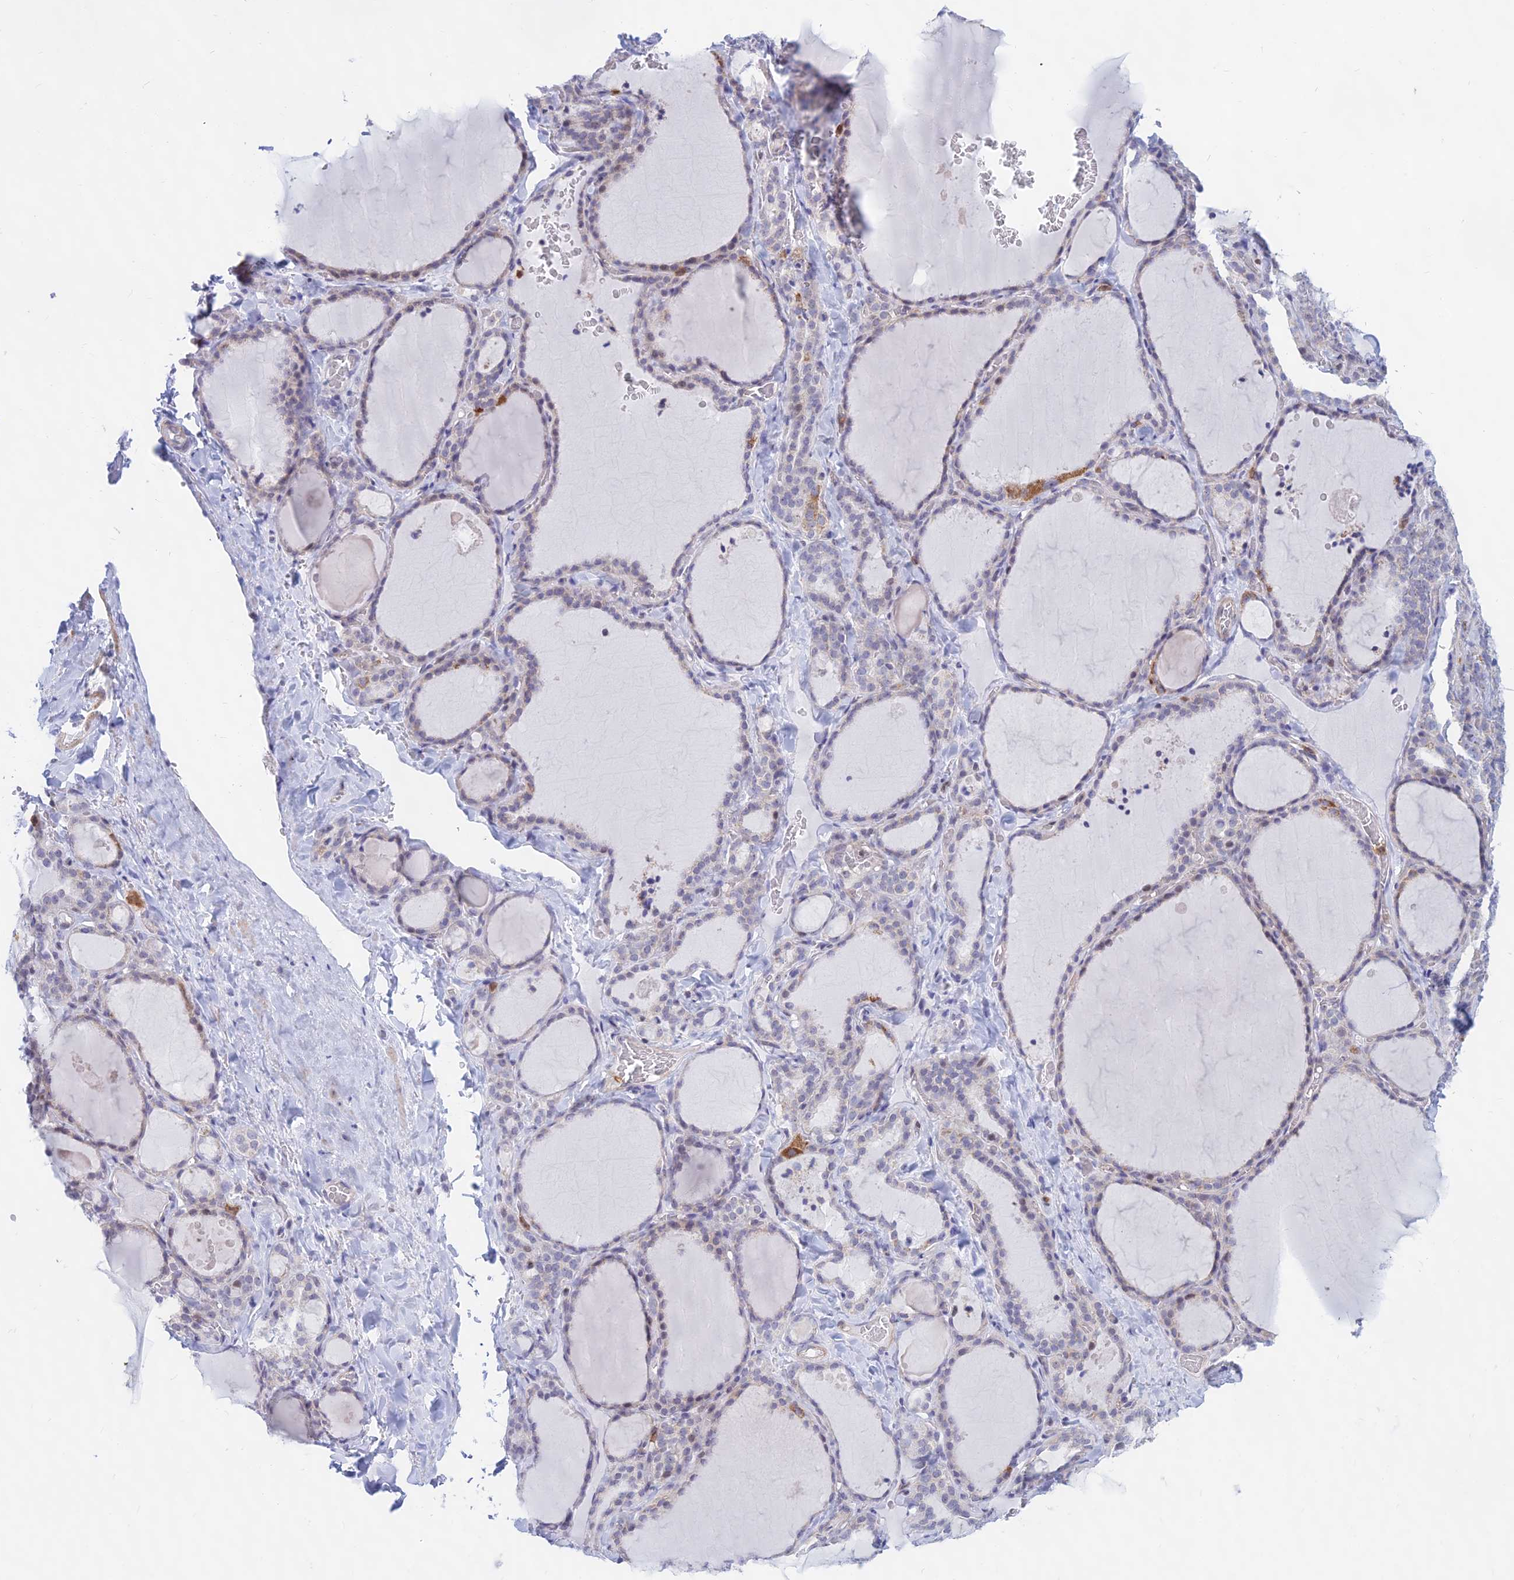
{"staining": {"intensity": "moderate", "quantity": "<25%", "location": "cytoplasmic/membranous"}, "tissue": "thyroid gland", "cell_type": "Glandular cells", "image_type": "normal", "snomed": [{"axis": "morphology", "description": "Normal tissue, NOS"}, {"axis": "topography", "description": "Thyroid gland"}], "caption": "Unremarkable thyroid gland displays moderate cytoplasmic/membranous staining in about <25% of glandular cells, visualized by immunohistochemistry. (DAB (3,3'-diaminobenzidine) IHC, brown staining for protein, blue staining for nuclei).", "gene": "KRR1", "patient": {"sex": "female", "age": 22}}